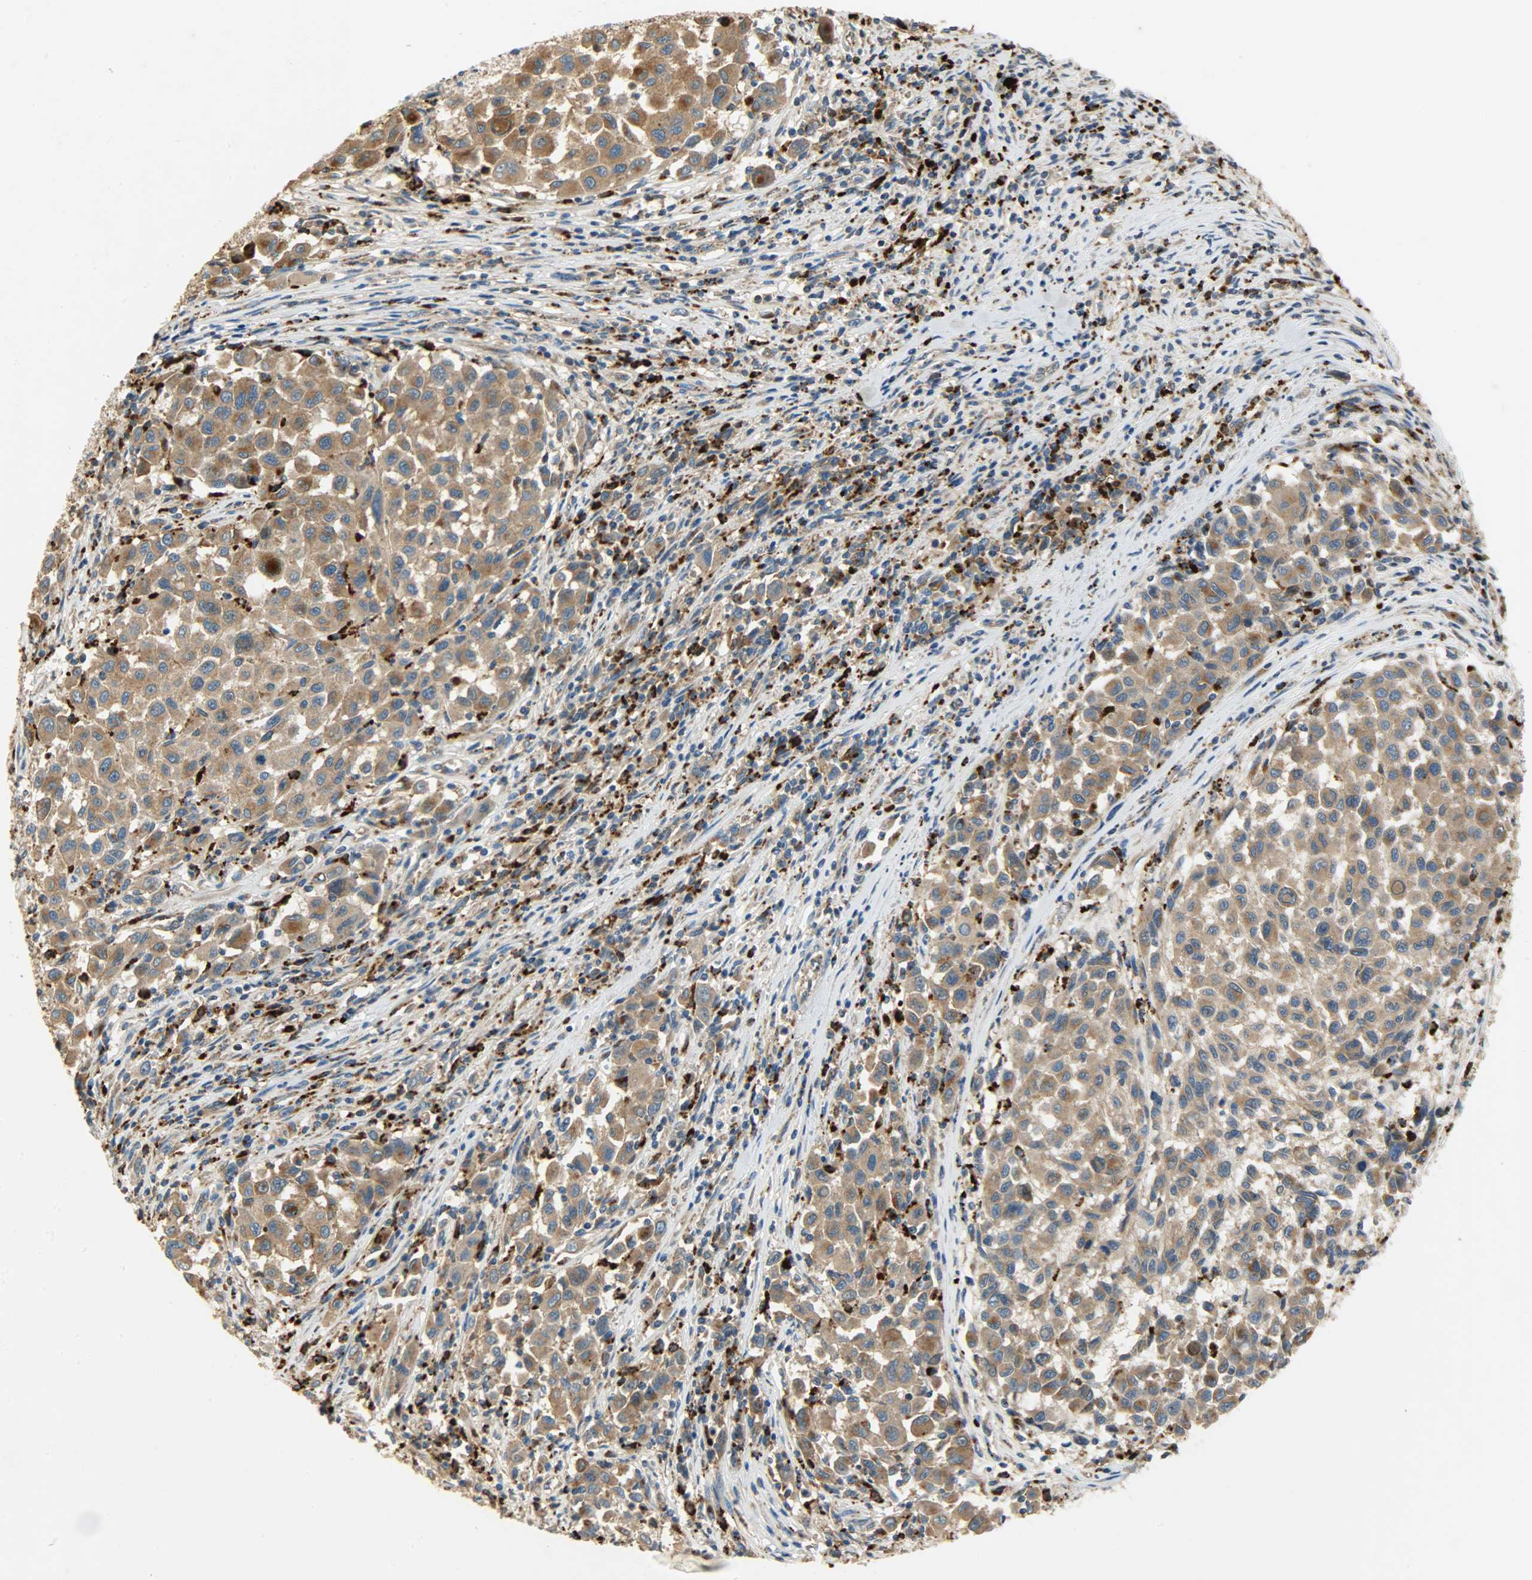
{"staining": {"intensity": "moderate", "quantity": ">75%", "location": "cytoplasmic/membranous"}, "tissue": "melanoma", "cell_type": "Tumor cells", "image_type": "cancer", "snomed": [{"axis": "morphology", "description": "Malignant melanoma, Metastatic site"}, {"axis": "topography", "description": "Lymph node"}], "caption": "Protein expression analysis of melanoma reveals moderate cytoplasmic/membranous positivity in about >75% of tumor cells.", "gene": "ASAH1", "patient": {"sex": "male", "age": 61}}